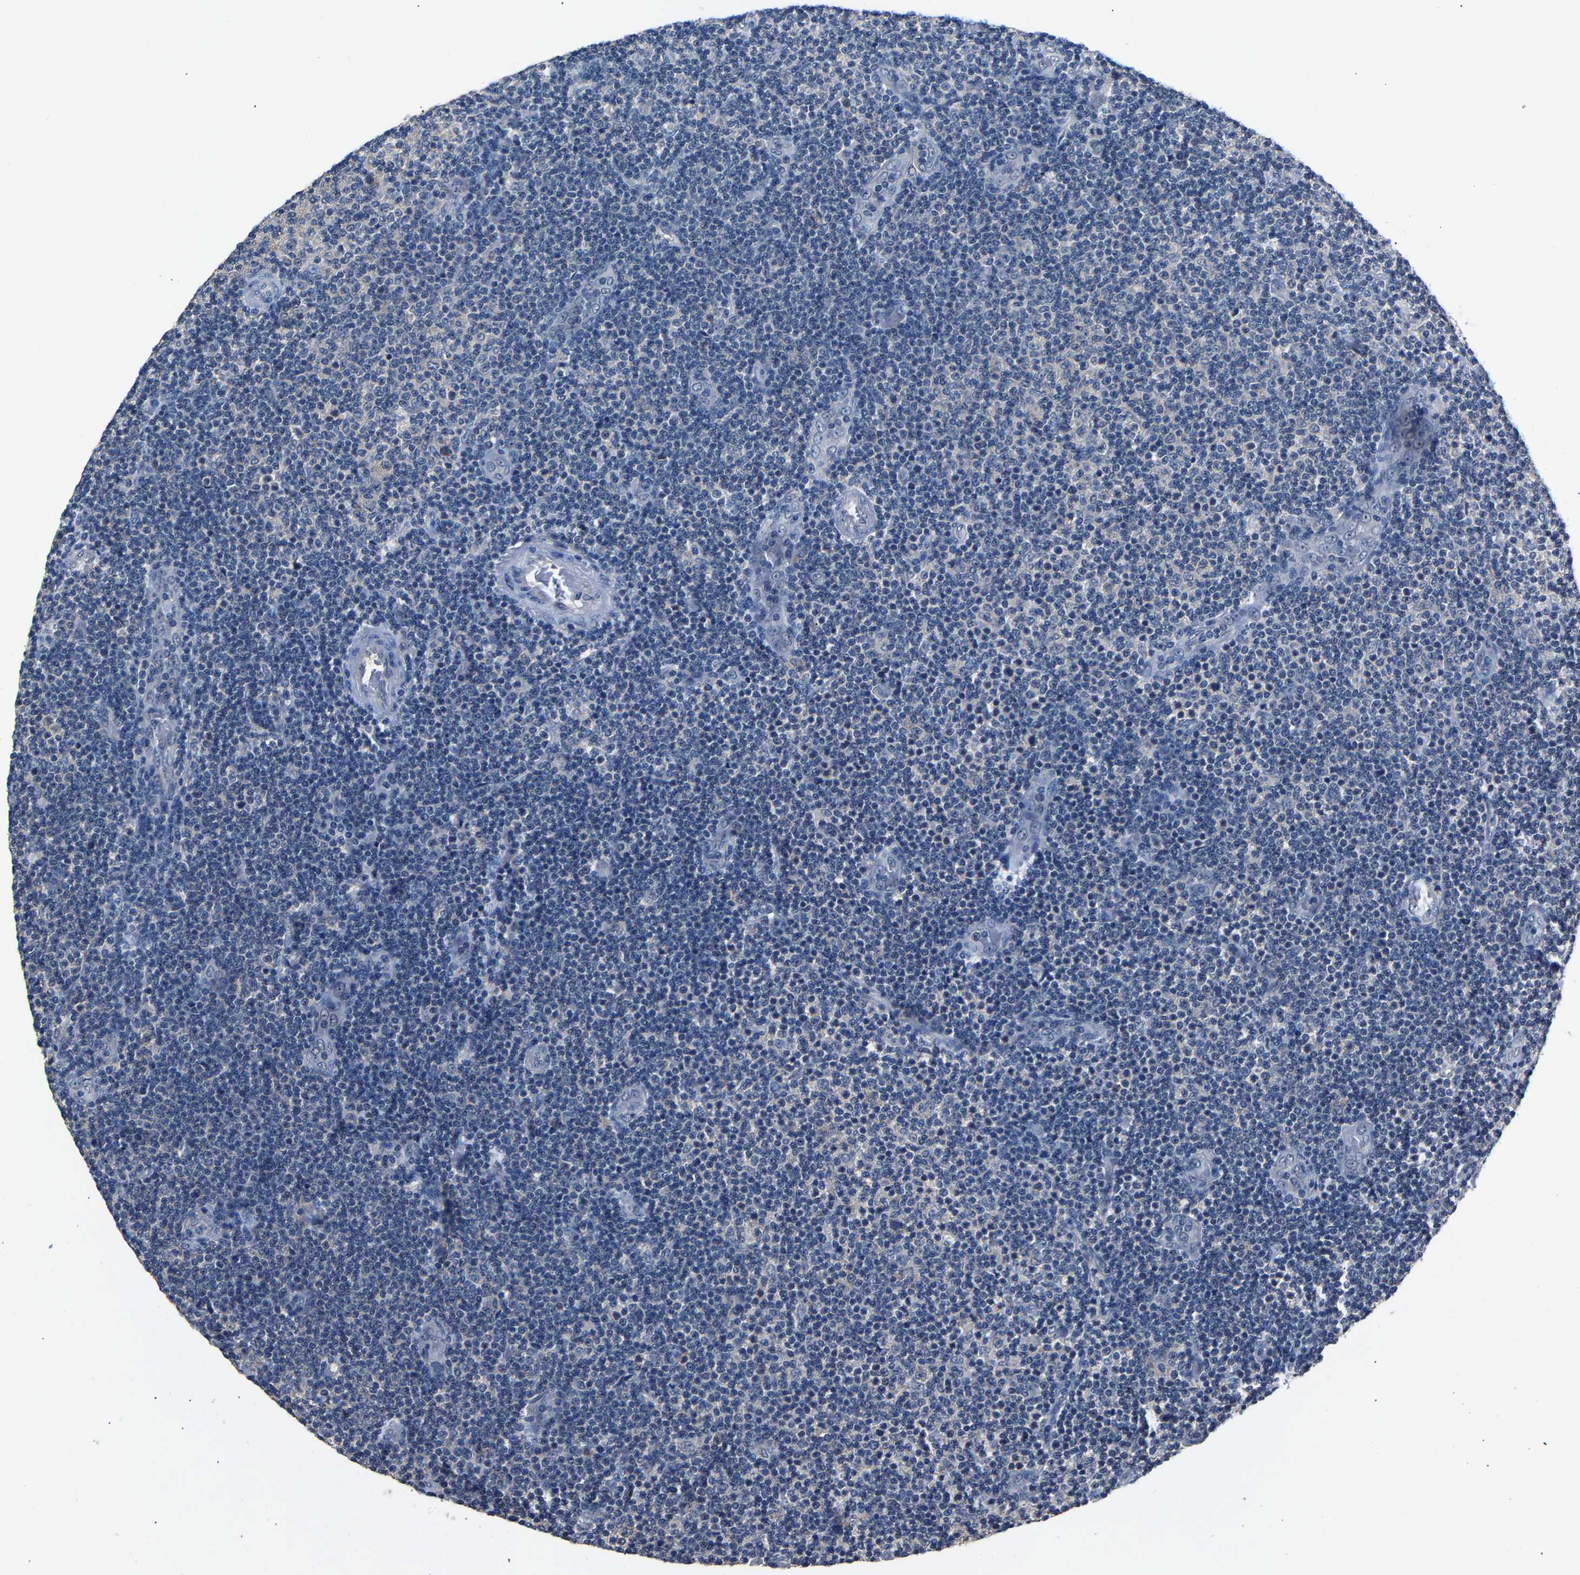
{"staining": {"intensity": "negative", "quantity": "none", "location": "none"}, "tissue": "lymphoma", "cell_type": "Tumor cells", "image_type": "cancer", "snomed": [{"axis": "morphology", "description": "Malignant lymphoma, non-Hodgkin's type, Low grade"}, {"axis": "topography", "description": "Lymph node"}], "caption": "High magnification brightfield microscopy of low-grade malignant lymphoma, non-Hodgkin's type stained with DAB (3,3'-diaminobenzidine) (brown) and counterstained with hematoxylin (blue): tumor cells show no significant staining.", "gene": "ABCC9", "patient": {"sex": "male", "age": 83}}